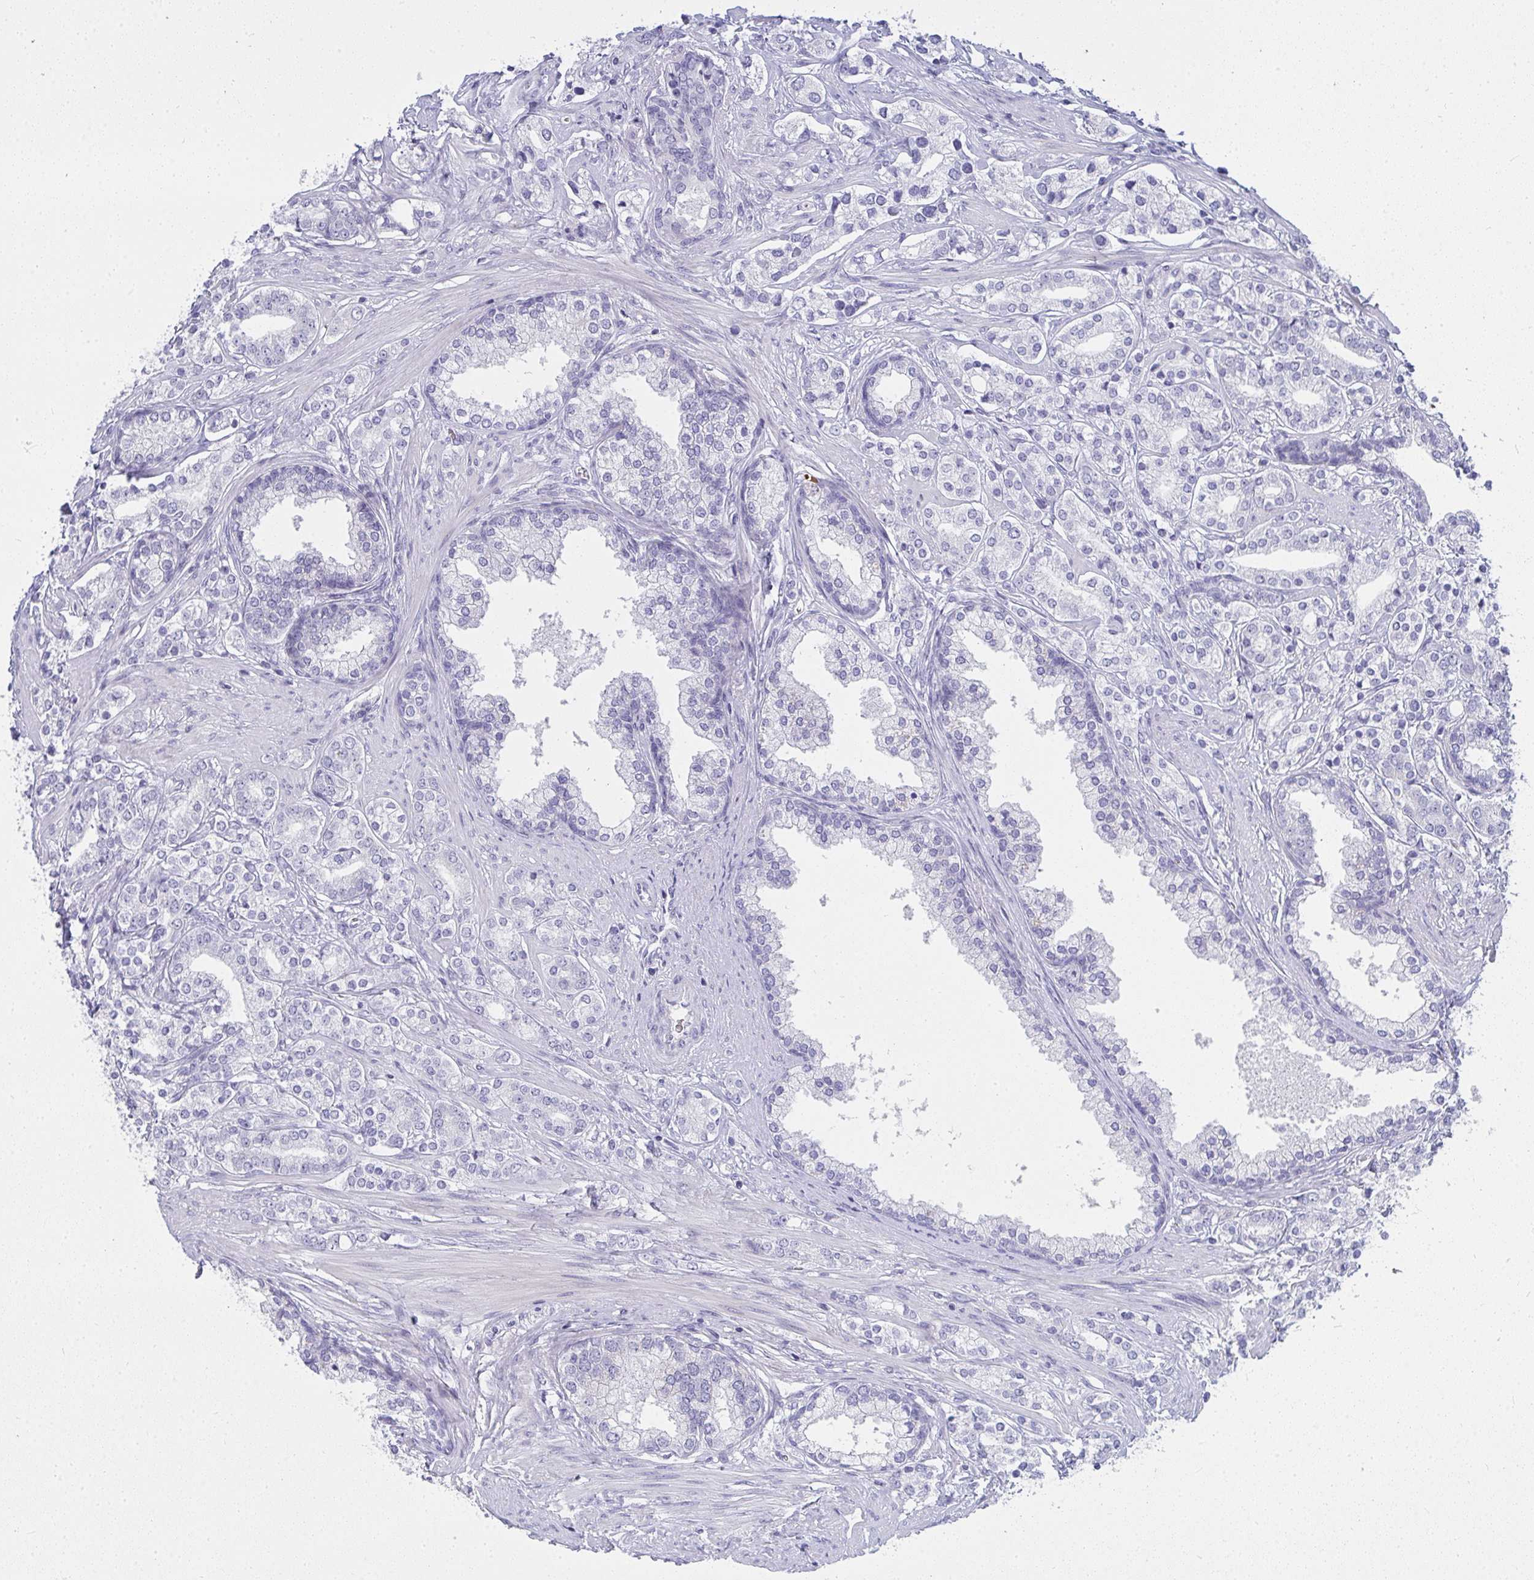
{"staining": {"intensity": "negative", "quantity": "none", "location": "none"}, "tissue": "prostate cancer", "cell_type": "Tumor cells", "image_type": "cancer", "snomed": [{"axis": "morphology", "description": "Adenocarcinoma, High grade"}, {"axis": "topography", "description": "Prostate"}], "caption": "High magnification brightfield microscopy of prostate adenocarcinoma (high-grade) stained with DAB (3,3'-diaminobenzidine) (brown) and counterstained with hematoxylin (blue): tumor cells show no significant expression. (DAB IHC visualized using brightfield microscopy, high magnification).", "gene": "ZNF182", "patient": {"sex": "male", "age": 58}}